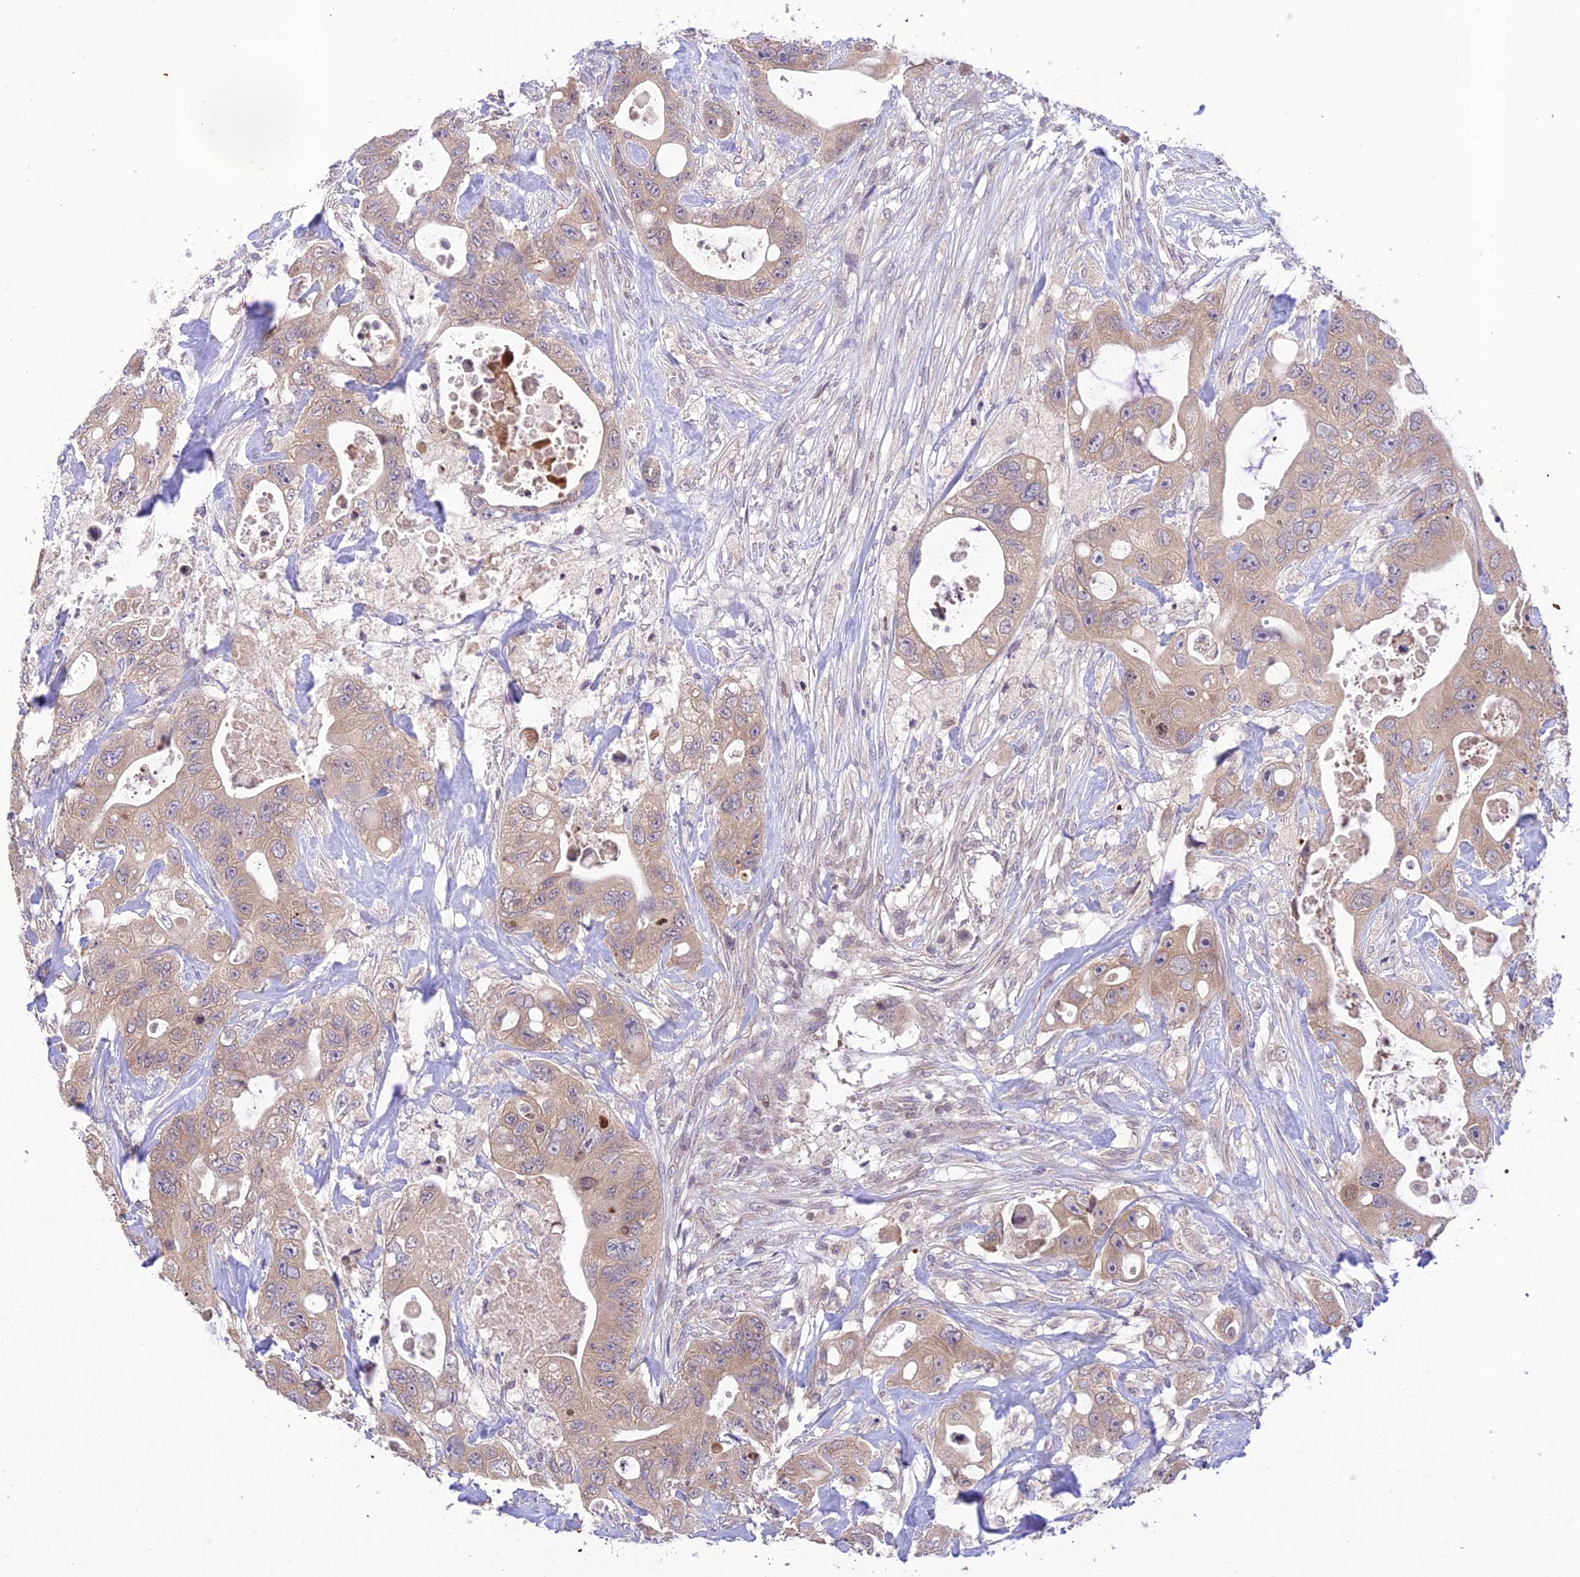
{"staining": {"intensity": "moderate", "quantity": "25%-75%", "location": "cytoplasmic/membranous"}, "tissue": "colorectal cancer", "cell_type": "Tumor cells", "image_type": "cancer", "snomed": [{"axis": "morphology", "description": "Adenocarcinoma, NOS"}, {"axis": "topography", "description": "Colon"}], "caption": "Moderate cytoplasmic/membranous positivity for a protein is appreciated in about 25%-75% of tumor cells of adenocarcinoma (colorectal) using immunohistochemistry.", "gene": "TEKT1", "patient": {"sex": "female", "age": 46}}